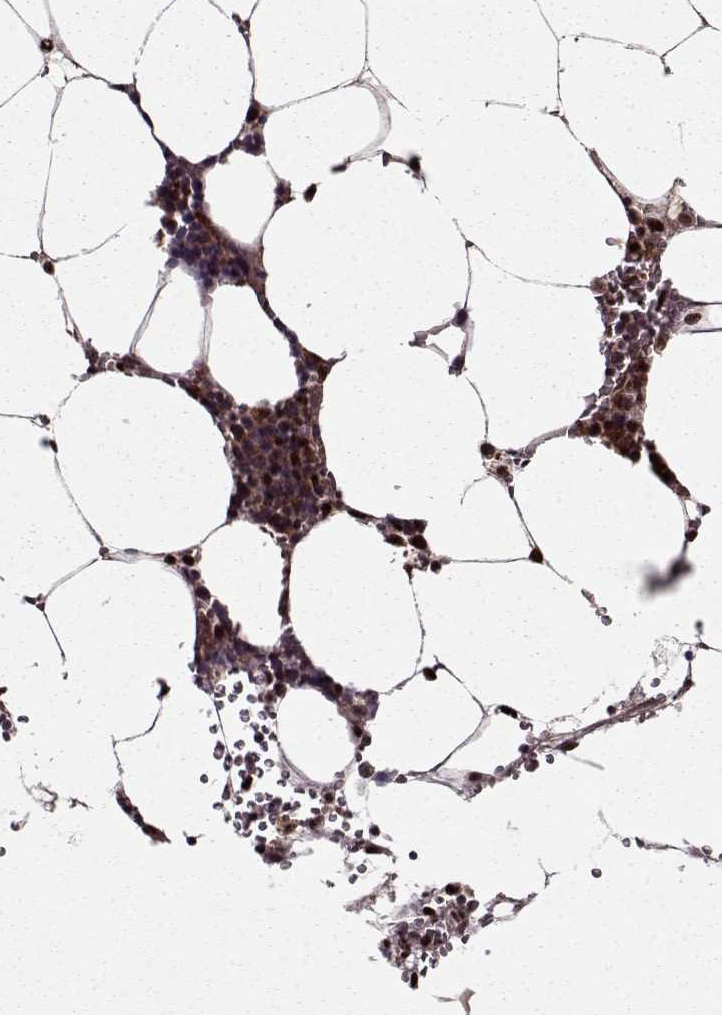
{"staining": {"intensity": "strong", "quantity": "25%-75%", "location": "cytoplasmic/membranous,nuclear"}, "tissue": "bone marrow", "cell_type": "Hematopoietic cells", "image_type": "normal", "snomed": [{"axis": "morphology", "description": "Normal tissue, NOS"}, {"axis": "topography", "description": "Bone marrow"}], "caption": "Normal bone marrow shows strong cytoplasmic/membranous,nuclear staining in about 25%-75% of hematopoietic cells, visualized by immunohistochemistry. Ihc stains the protein of interest in brown and the nuclei are stained blue.", "gene": "PSMA7", "patient": {"sex": "female", "age": 52}}